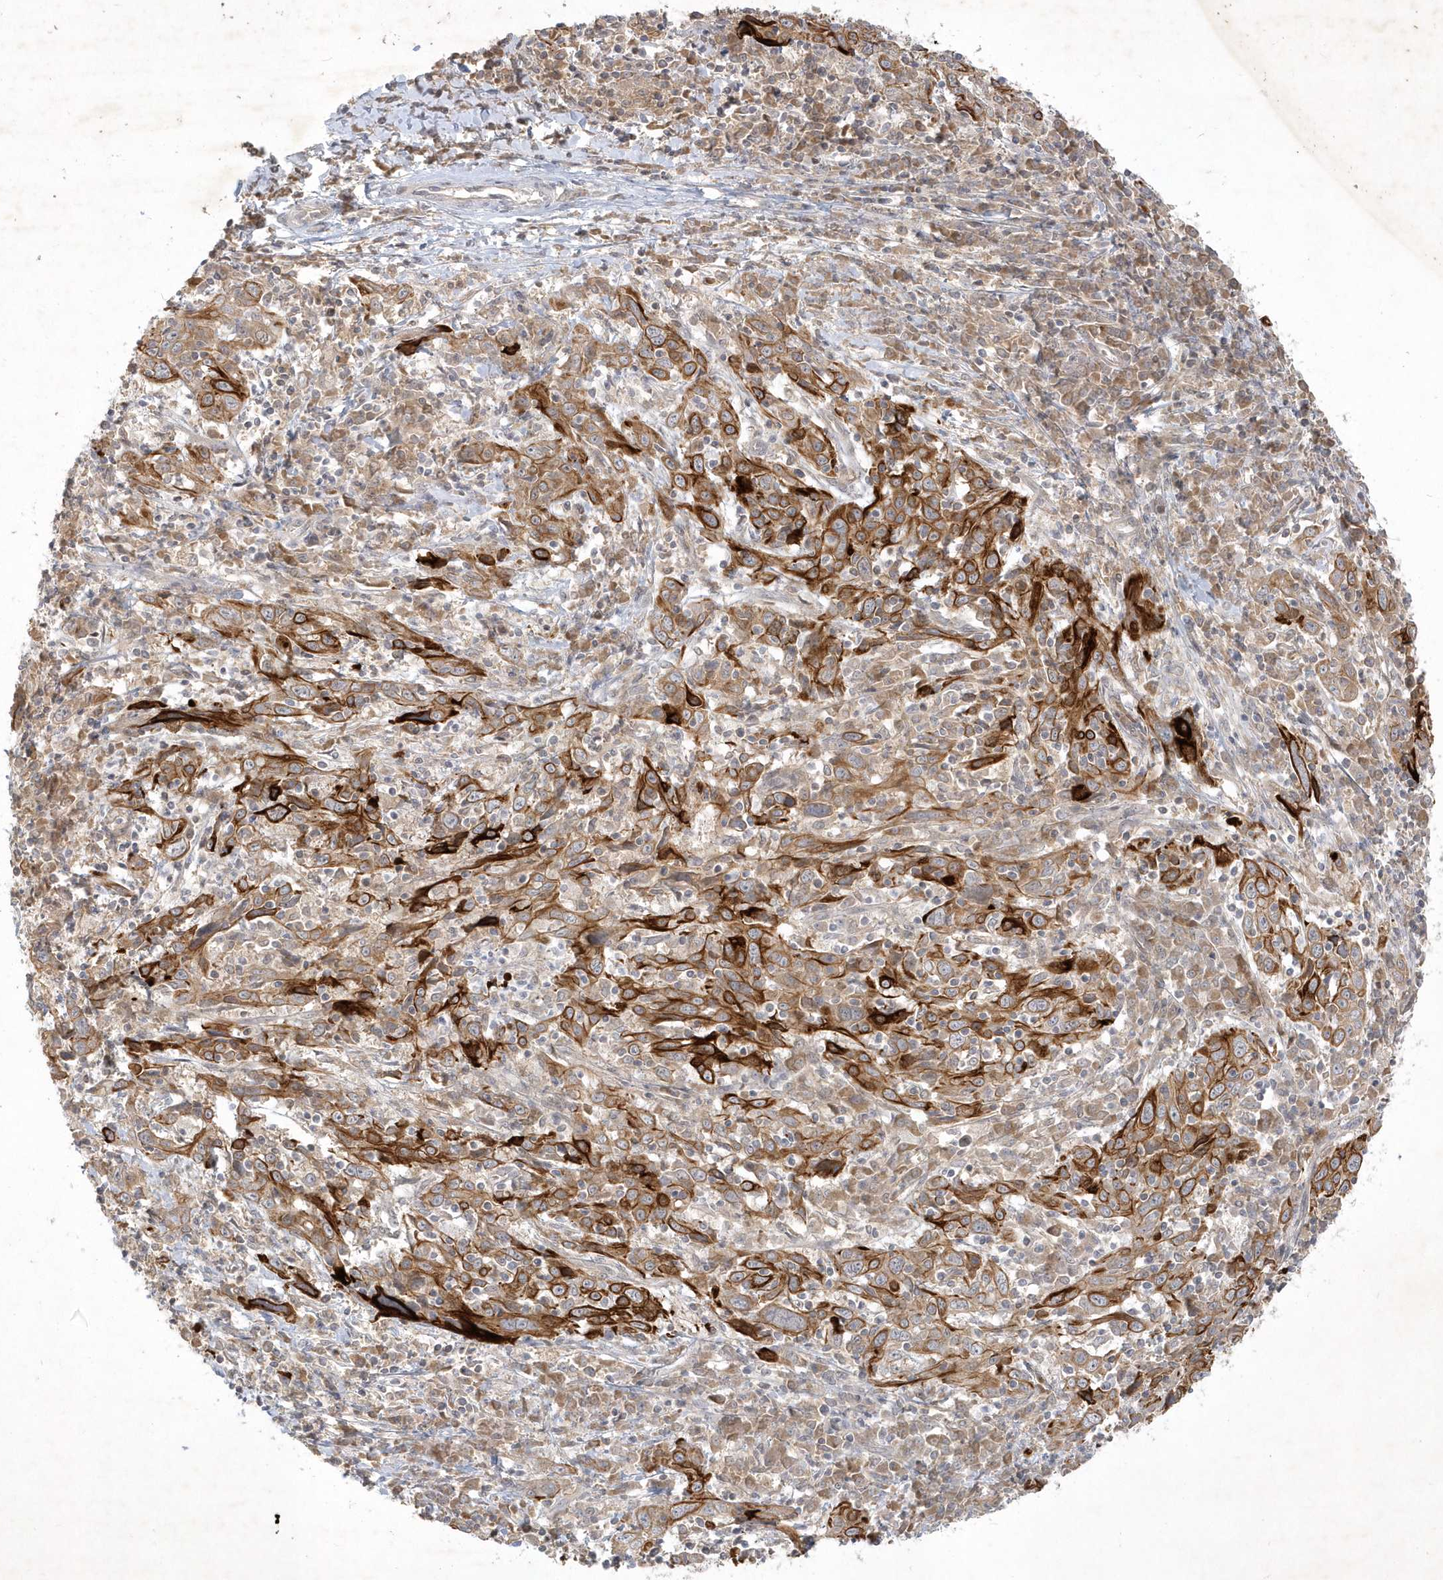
{"staining": {"intensity": "strong", "quantity": ">75%", "location": "cytoplasmic/membranous"}, "tissue": "cervical cancer", "cell_type": "Tumor cells", "image_type": "cancer", "snomed": [{"axis": "morphology", "description": "Squamous cell carcinoma, NOS"}, {"axis": "topography", "description": "Cervix"}], "caption": "High-magnification brightfield microscopy of cervical cancer stained with DAB (brown) and counterstained with hematoxylin (blue). tumor cells exhibit strong cytoplasmic/membranous positivity is present in about>75% of cells.", "gene": "BOD1", "patient": {"sex": "female", "age": 46}}